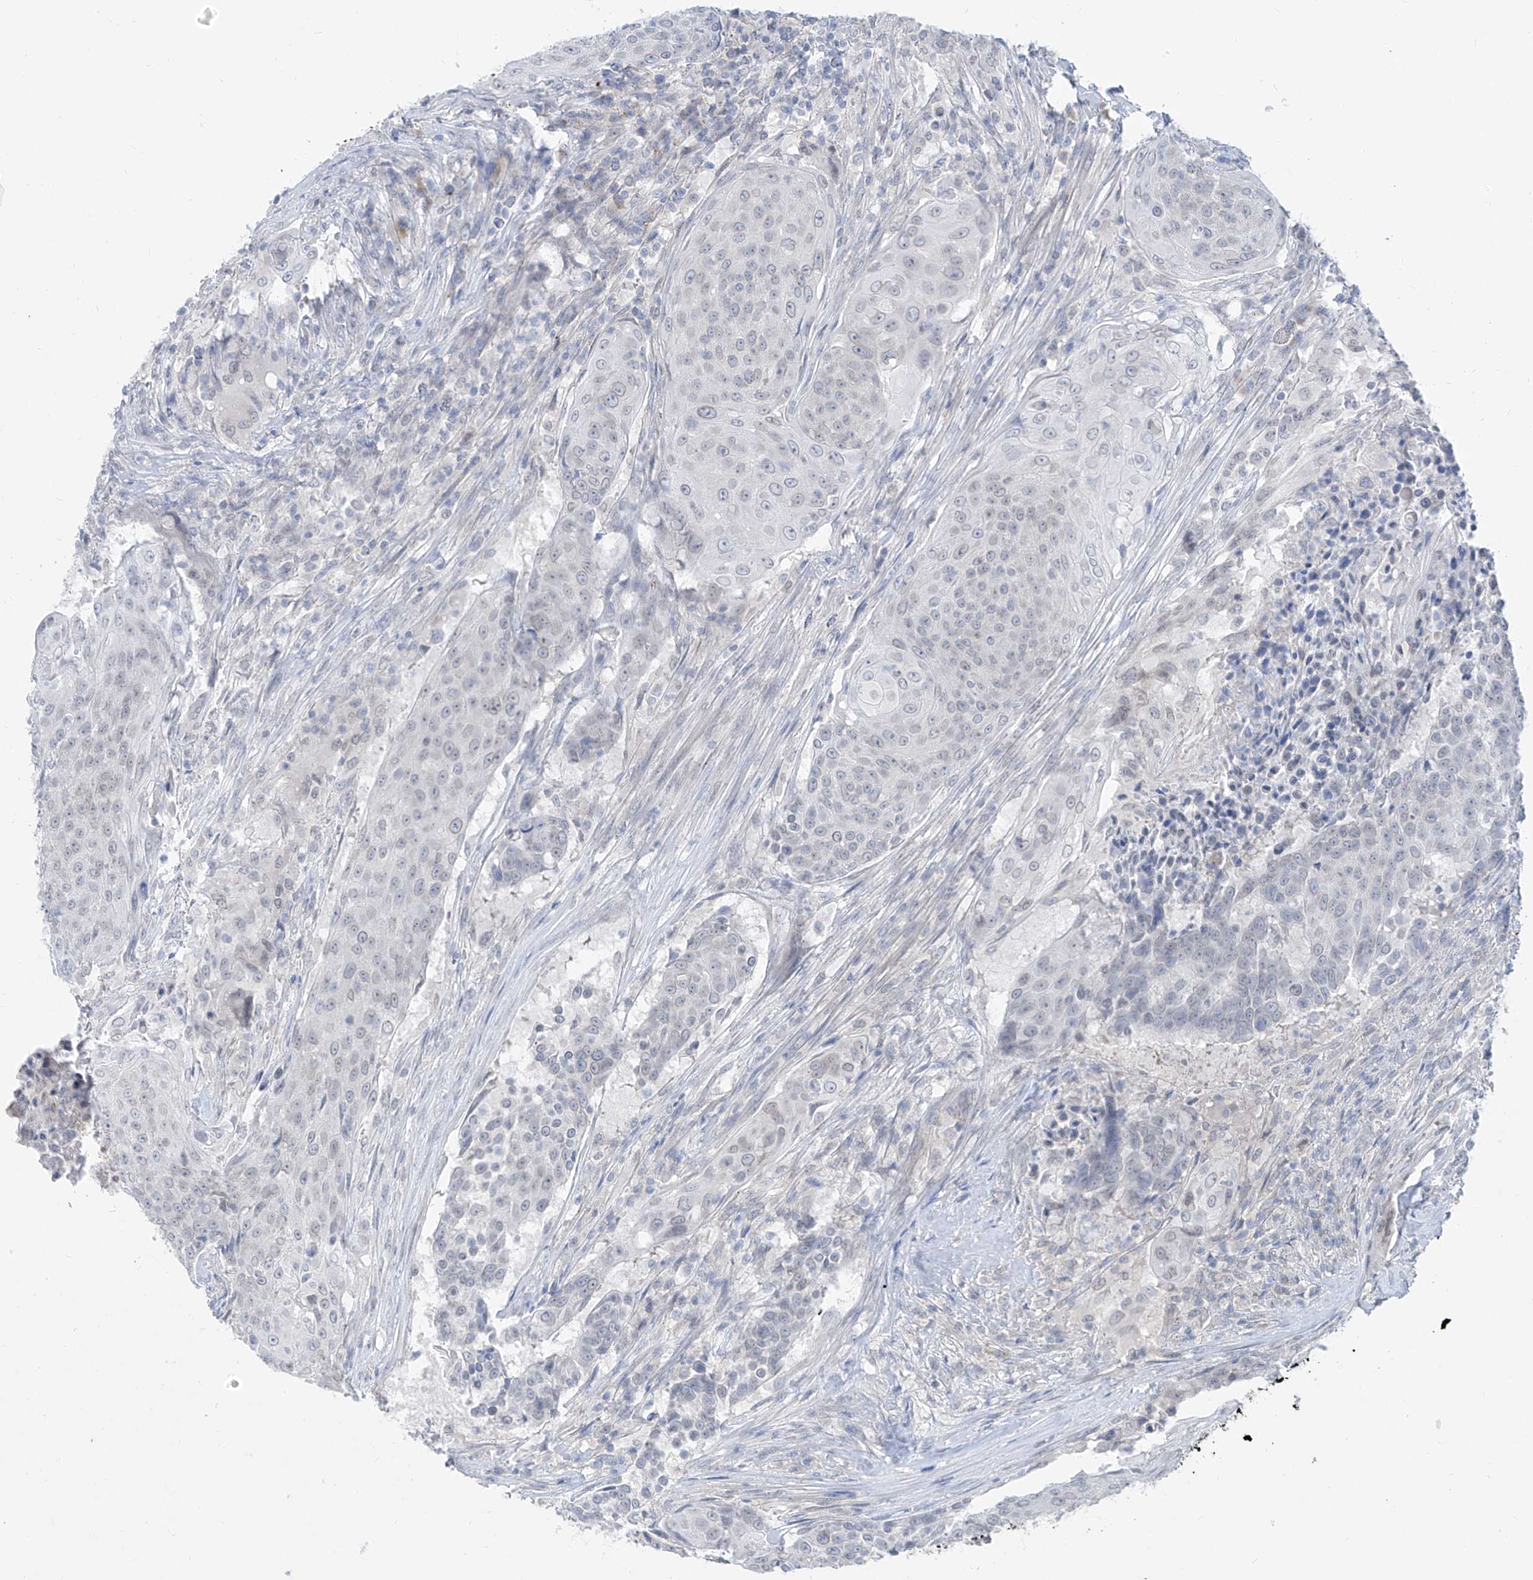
{"staining": {"intensity": "weak", "quantity": "25%-75%", "location": "cytoplasmic/membranous,nuclear"}, "tissue": "urothelial cancer", "cell_type": "Tumor cells", "image_type": "cancer", "snomed": [{"axis": "morphology", "description": "Urothelial carcinoma, High grade"}, {"axis": "topography", "description": "Urinary bladder"}], "caption": "Weak cytoplasmic/membranous and nuclear positivity for a protein is appreciated in about 25%-75% of tumor cells of urothelial carcinoma (high-grade) using IHC.", "gene": "KRTAP25-1", "patient": {"sex": "female", "age": 63}}